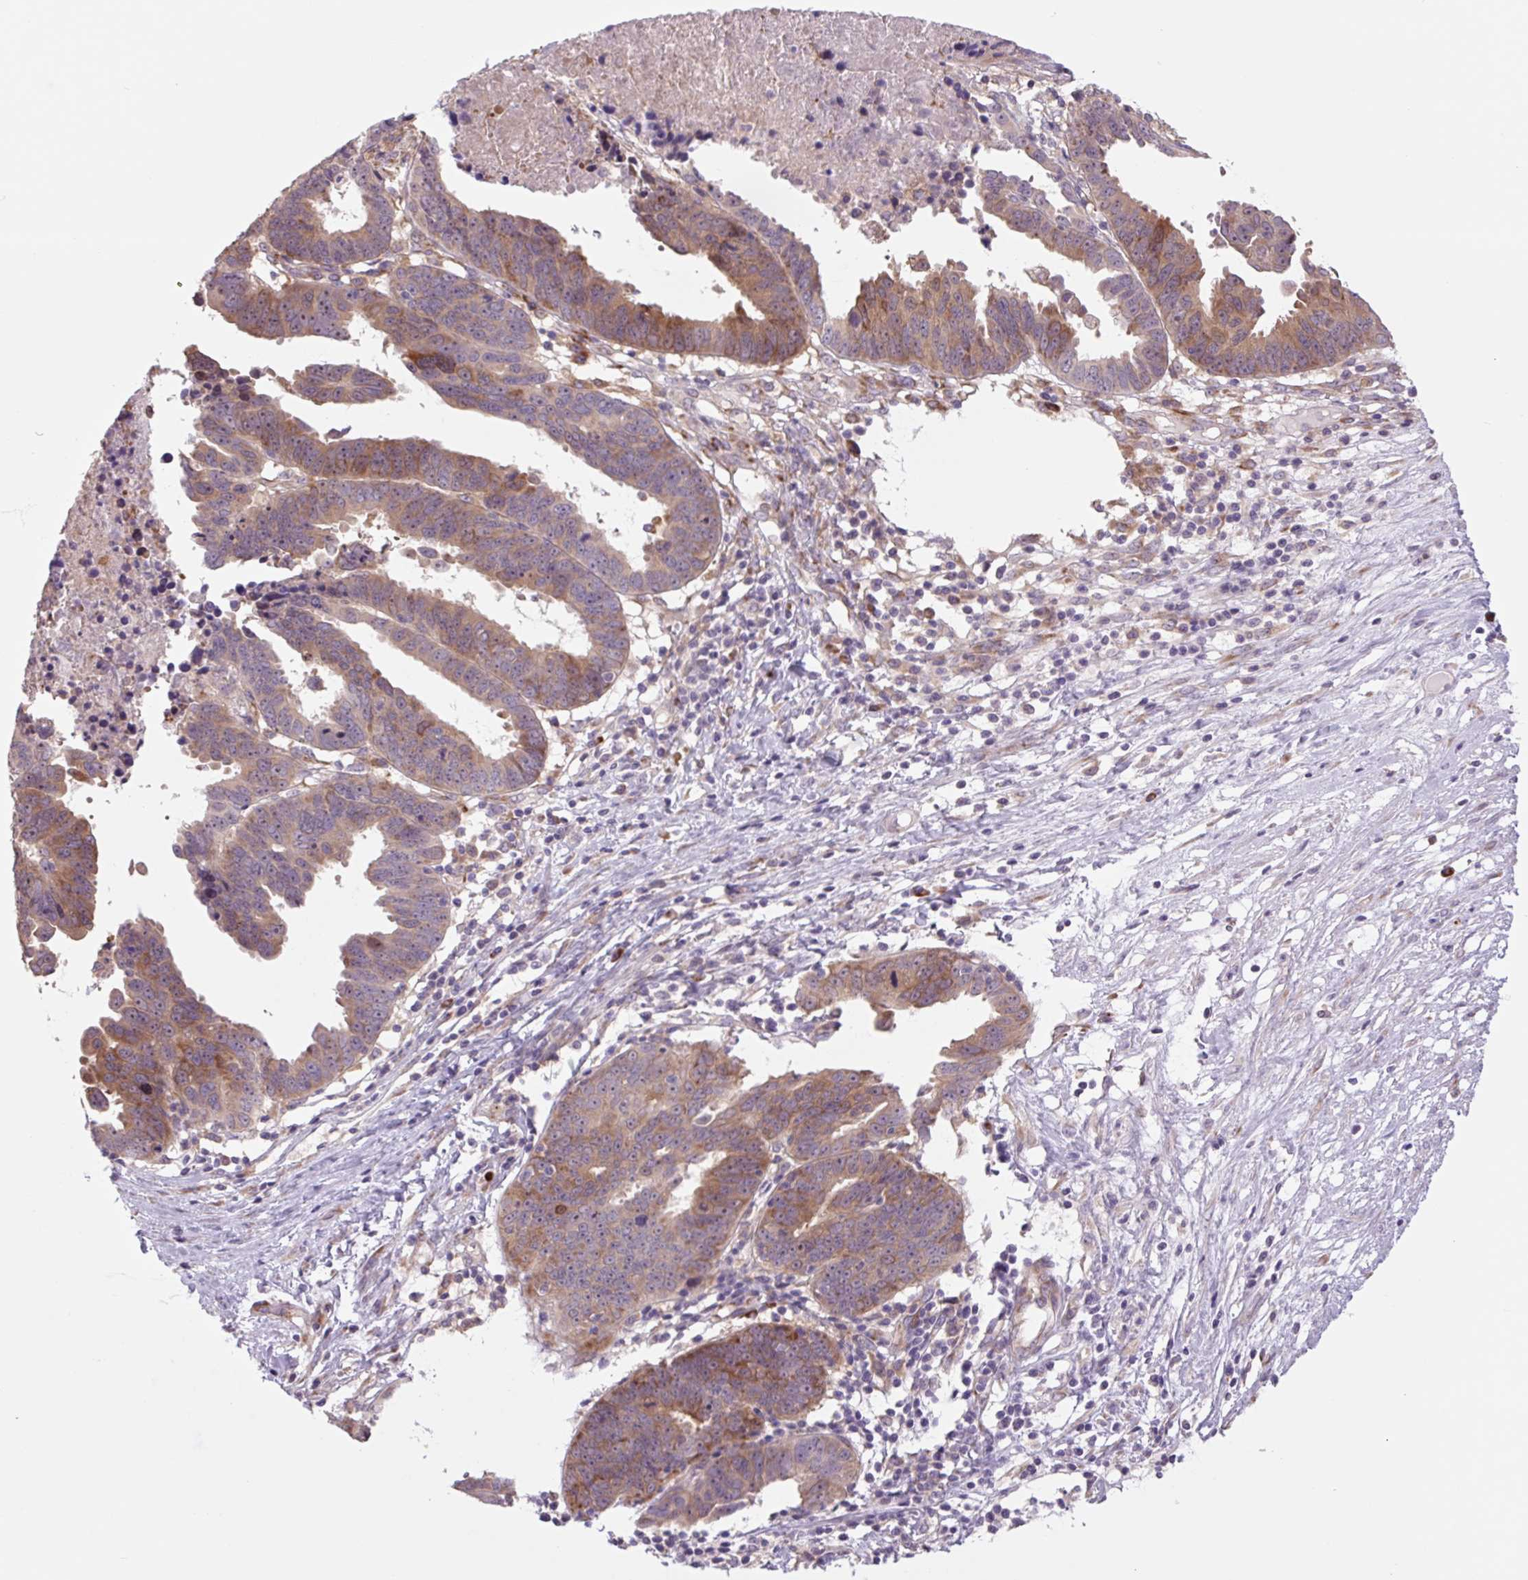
{"staining": {"intensity": "moderate", "quantity": ">75%", "location": "cytoplasmic/membranous"}, "tissue": "ovarian cancer", "cell_type": "Tumor cells", "image_type": "cancer", "snomed": [{"axis": "morphology", "description": "Carcinoma, endometroid"}, {"axis": "morphology", "description": "Cystadenocarcinoma, serous, NOS"}, {"axis": "topography", "description": "Ovary"}], "caption": "Immunohistochemical staining of human ovarian cancer (serous cystadenocarcinoma) reveals moderate cytoplasmic/membranous protein staining in approximately >75% of tumor cells.", "gene": "PLA2G4A", "patient": {"sex": "female", "age": 45}}